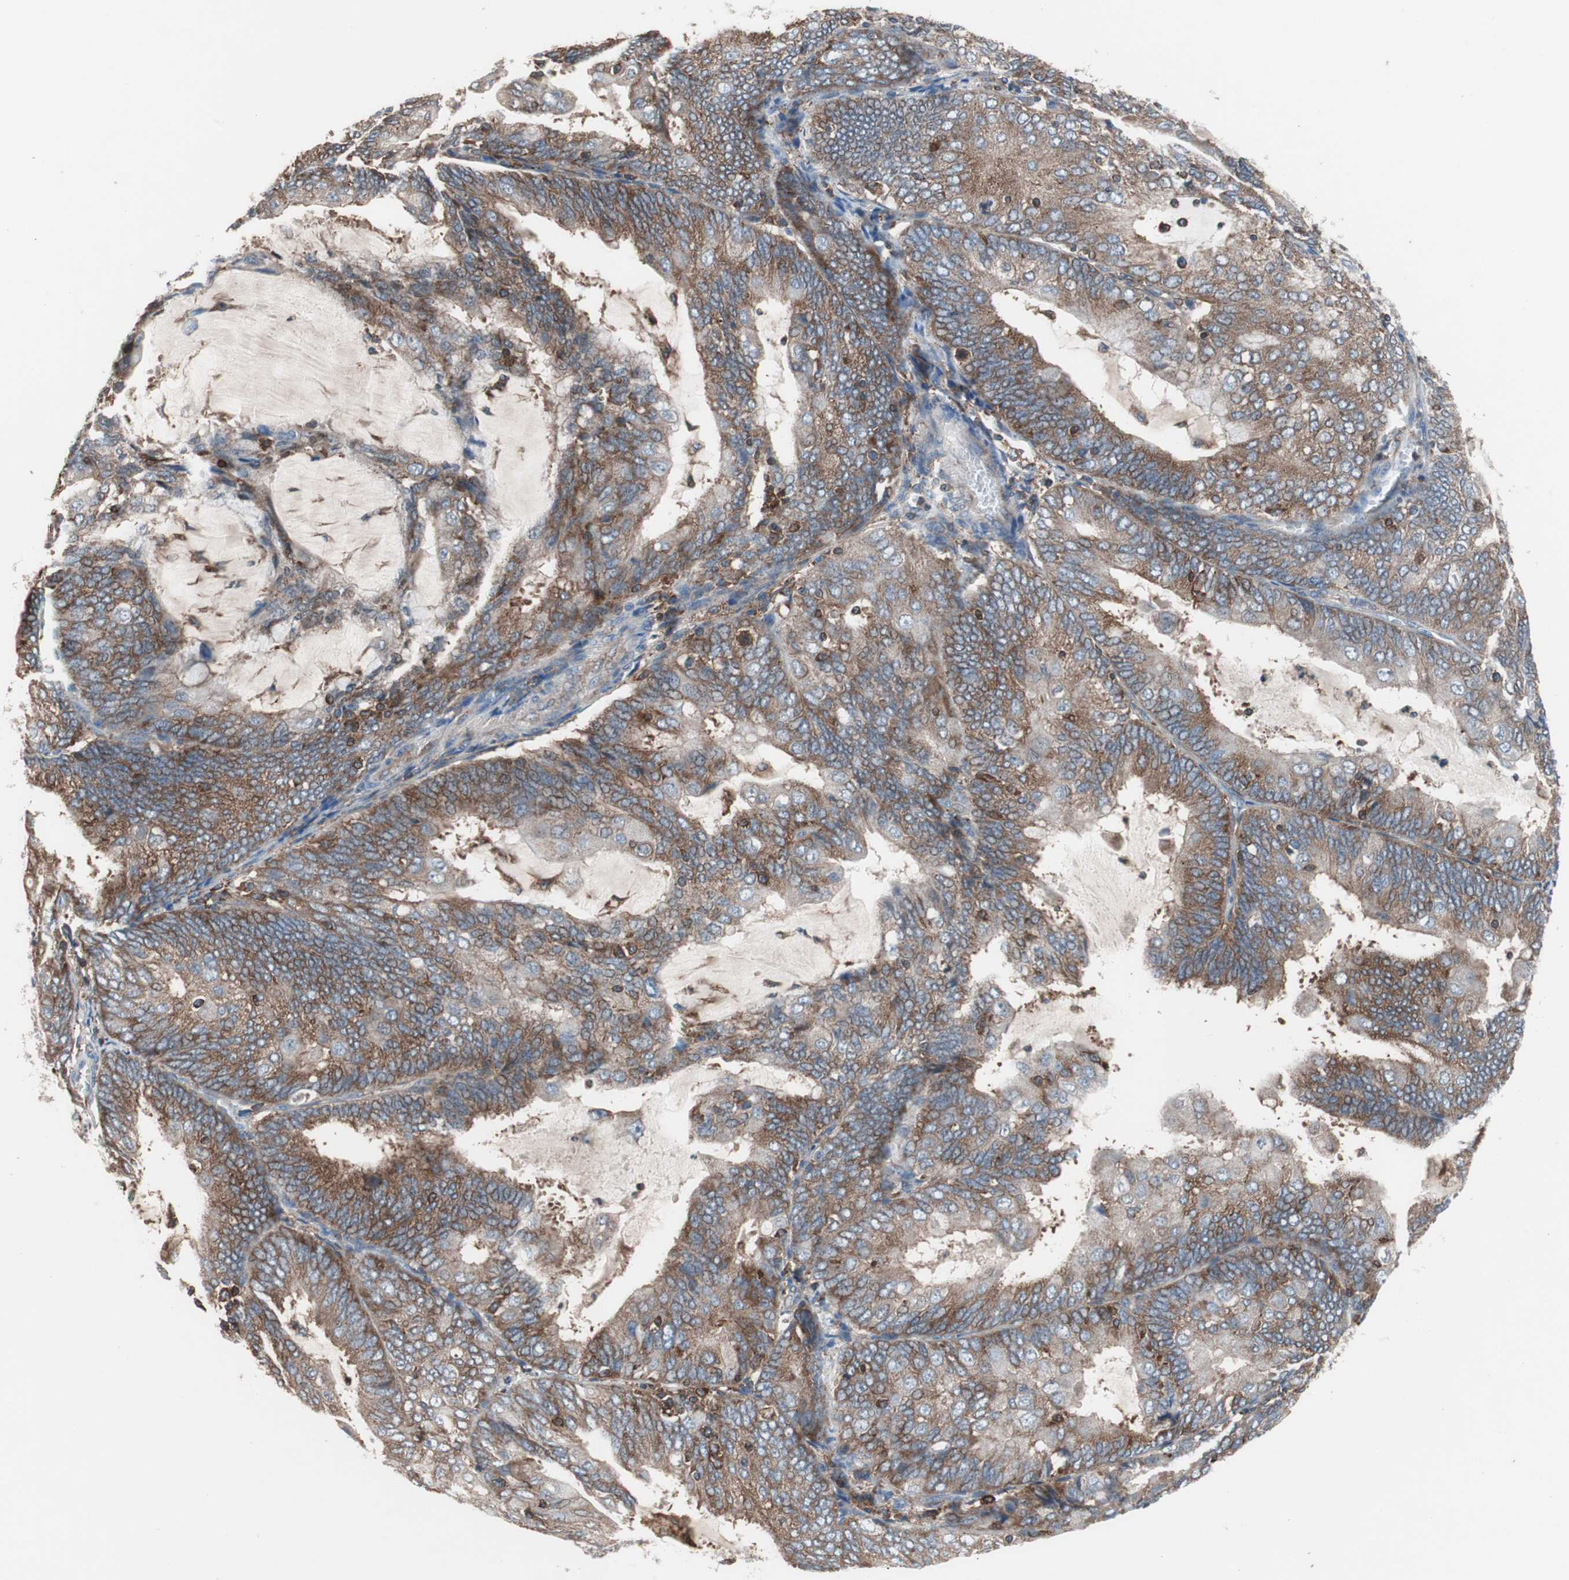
{"staining": {"intensity": "moderate", "quantity": ">75%", "location": "cytoplasmic/membranous"}, "tissue": "endometrial cancer", "cell_type": "Tumor cells", "image_type": "cancer", "snomed": [{"axis": "morphology", "description": "Adenocarcinoma, NOS"}, {"axis": "topography", "description": "Endometrium"}], "caption": "This is an image of immunohistochemistry staining of endometrial cancer (adenocarcinoma), which shows moderate staining in the cytoplasmic/membranous of tumor cells.", "gene": "PIK3R1", "patient": {"sex": "female", "age": 81}}